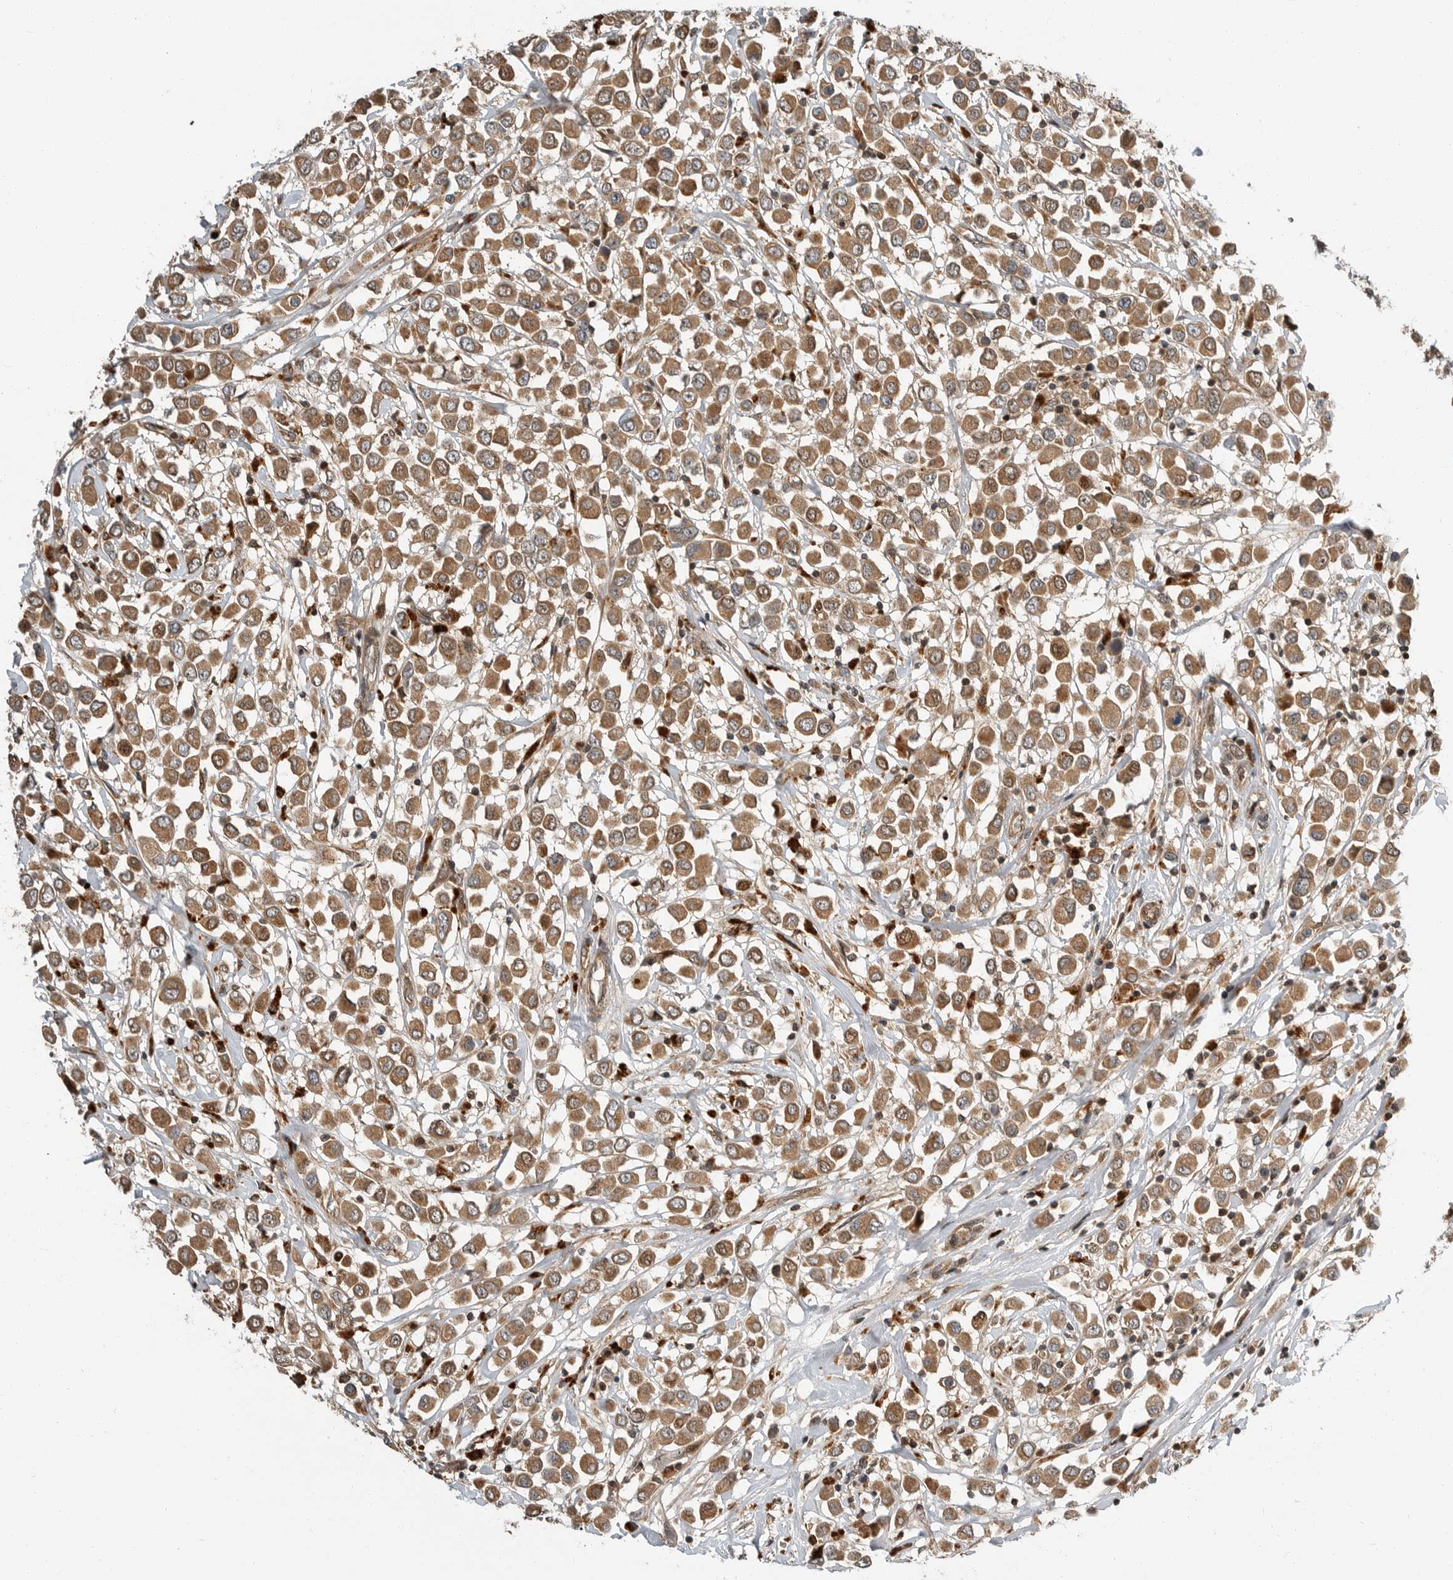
{"staining": {"intensity": "moderate", "quantity": ">75%", "location": "cytoplasmic/membranous"}, "tissue": "breast cancer", "cell_type": "Tumor cells", "image_type": "cancer", "snomed": [{"axis": "morphology", "description": "Duct carcinoma"}, {"axis": "topography", "description": "Breast"}], "caption": "Moderate cytoplasmic/membranous protein positivity is present in approximately >75% of tumor cells in breast cancer.", "gene": "STRAP", "patient": {"sex": "female", "age": 61}}